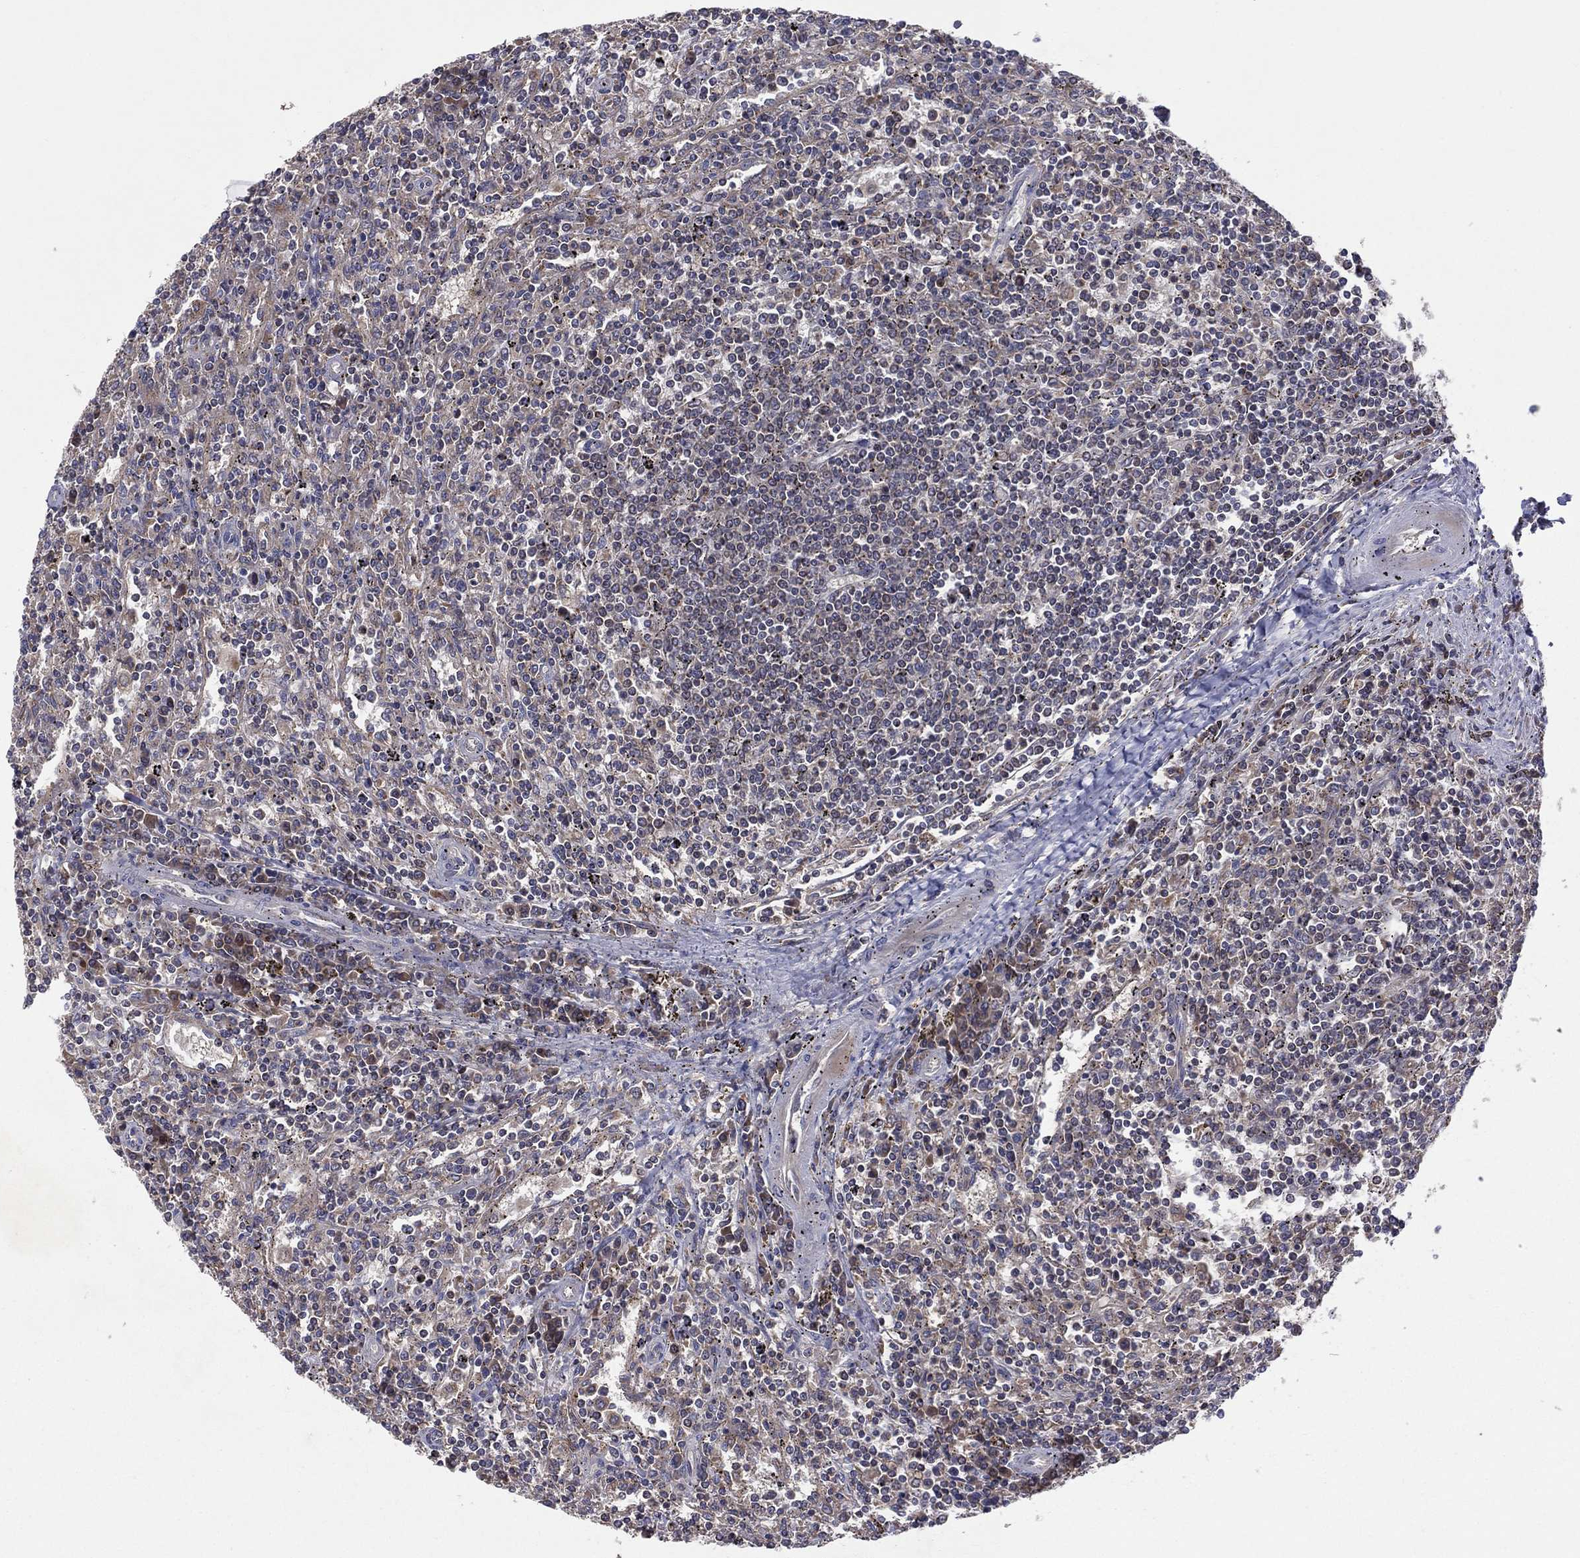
{"staining": {"intensity": "strong", "quantity": "25%-75%", "location": "cytoplasmic/membranous"}, "tissue": "lymphoma", "cell_type": "Tumor cells", "image_type": "cancer", "snomed": [{"axis": "morphology", "description": "Malignant lymphoma, non-Hodgkin's type, Low grade"}, {"axis": "topography", "description": "Lymph node"}], "caption": "Lymphoma stained for a protein (brown) demonstrates strong cytoplasmic/membranous positive expression in about 25%-75% of tumor cells.", "gene": "STARD3", "patient": {"sex": "male", "age": 52}}